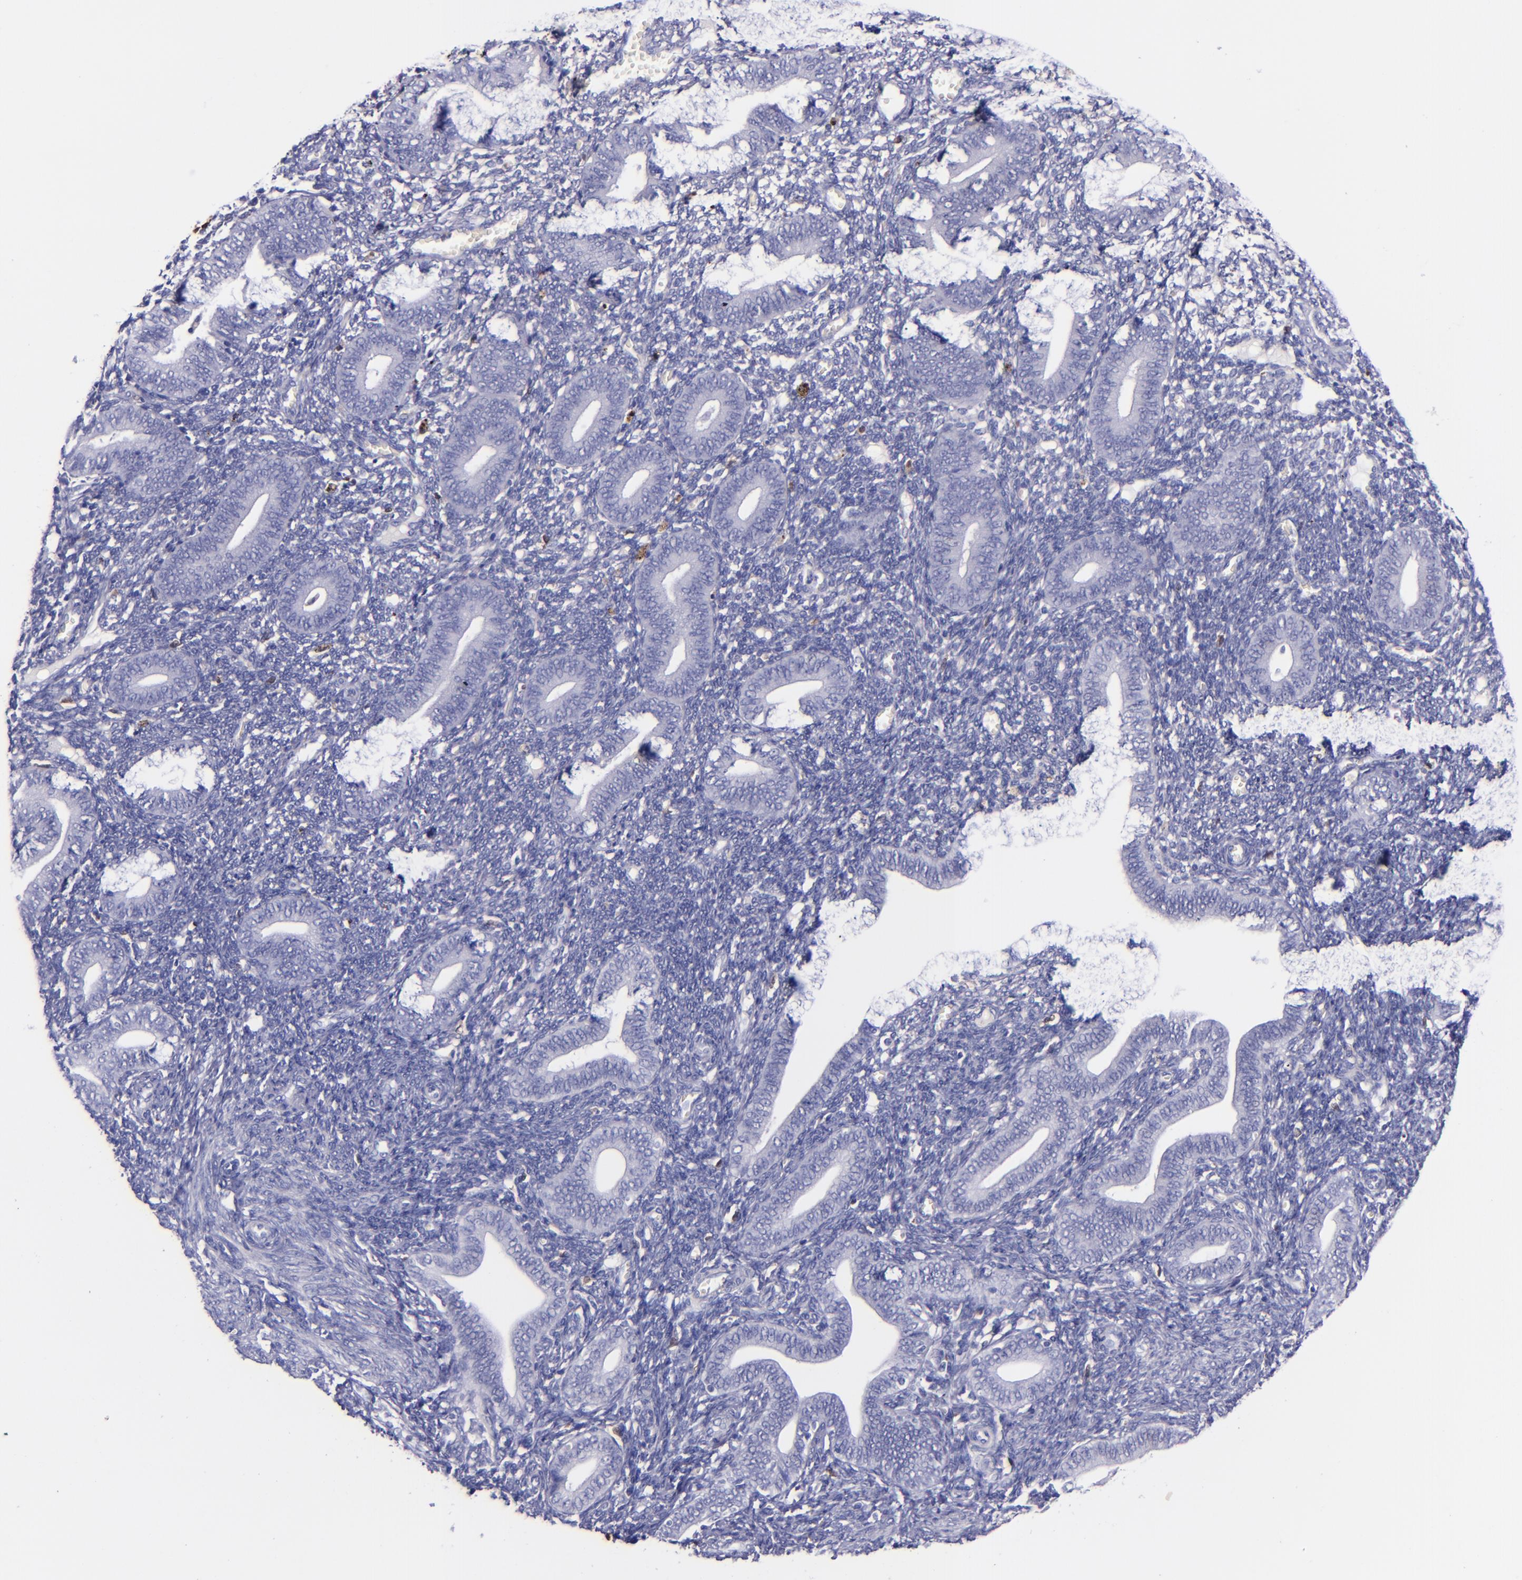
{"staining": {"intensity": "weak", "quantity": "<25%", "location": "cytoplasmic/membranous"}, "tissue": "endometrium", "cell_type": "Cells in endometrial stroma", "image_type": "normal", "snomed": [{"axis": "morphology", "description": "Normal tissue, NOS"}, {"axis": "topography", "description": "Uterus"}, {"axis": "topography", "description": "Endometrium"}], "caption": "Cells in endometrial stroma show no significant protein expression in benign endometrium. (Stains: DAB immunohistochemistry with hematoxylin counter stain, Microscopy: brightfield microscopy at high magnification).", "gene": "F13A1", "patient": {"sex": "female", "age": 33}}